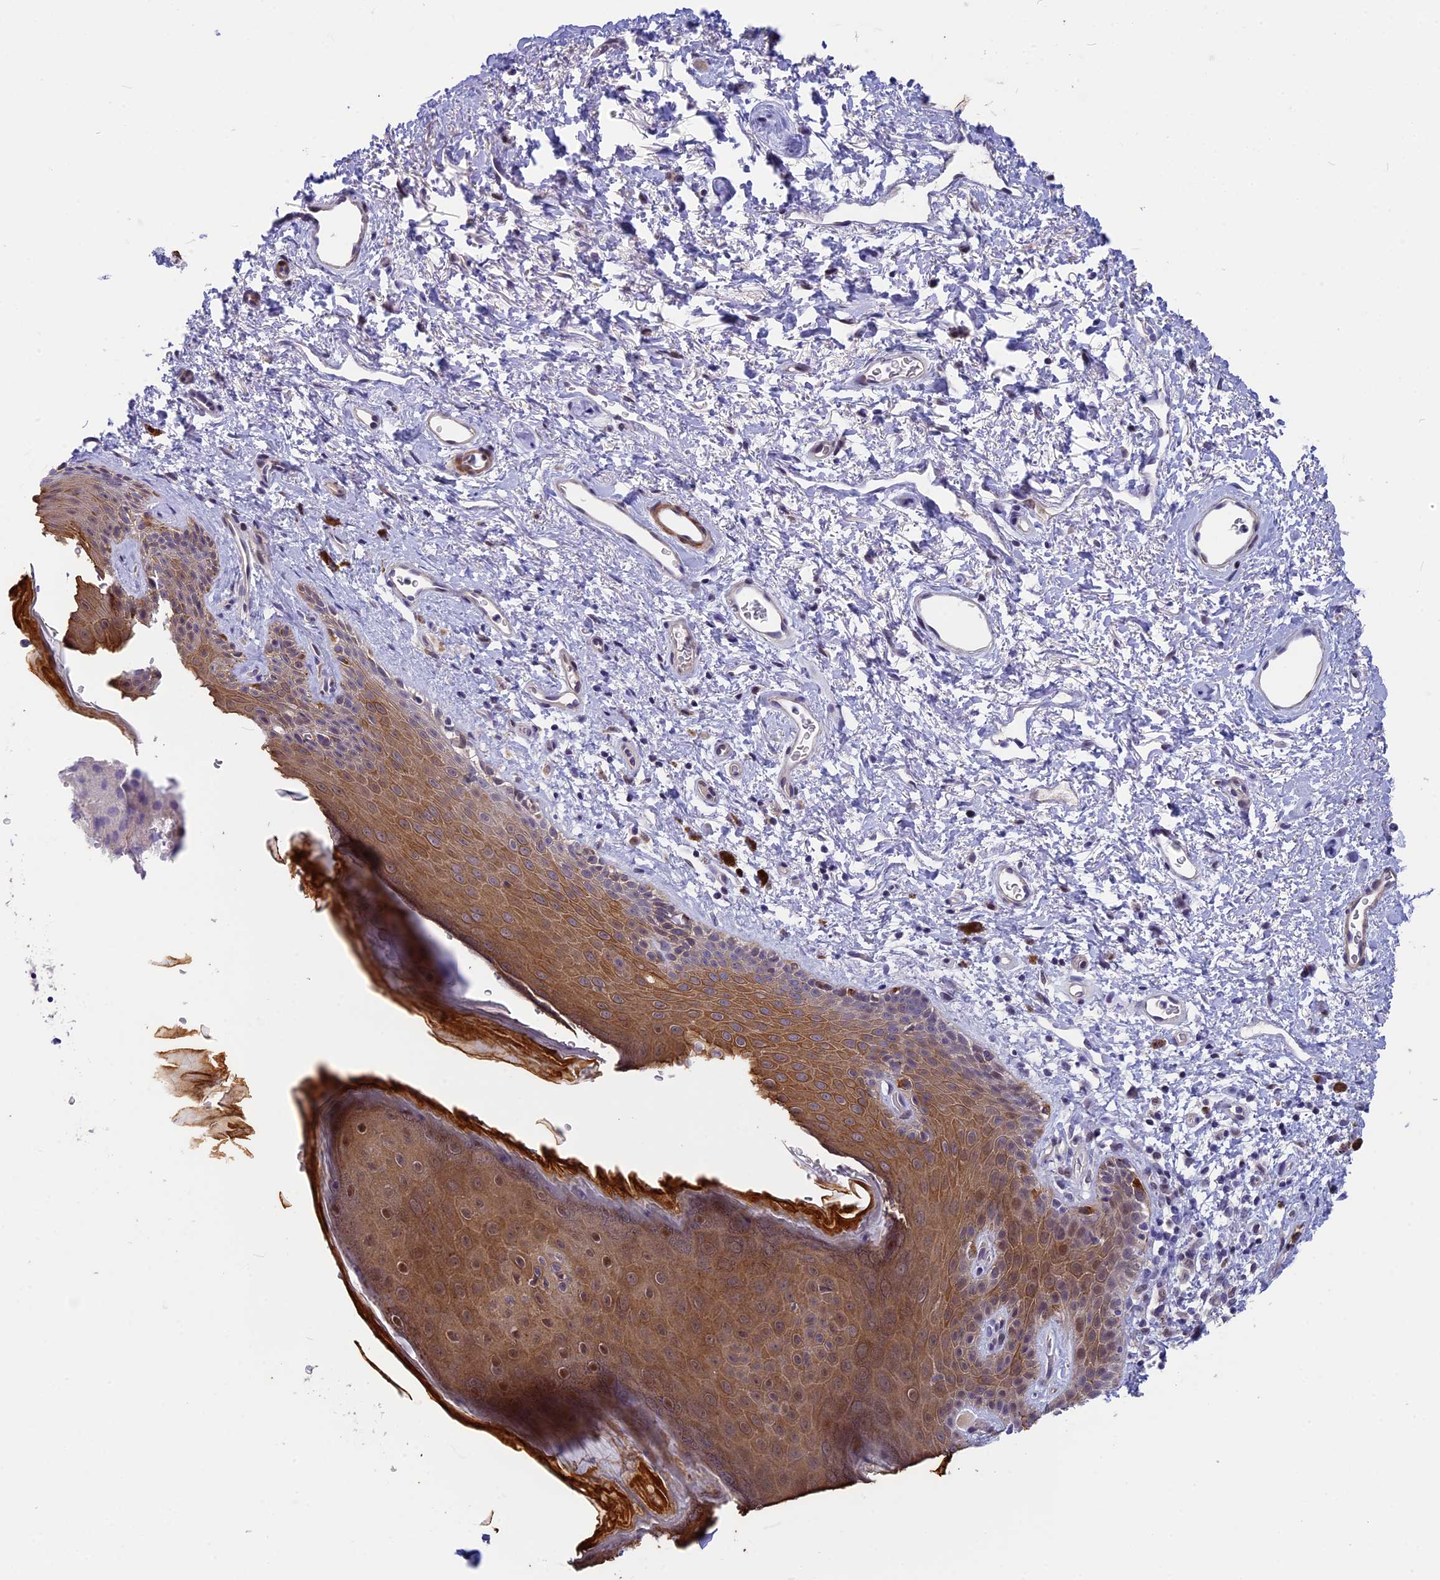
{"staining": {"intensity": "strong", "quantity": "25%-75%", "location": "cytoplasmic/membranous"}, "tissue": "skin", "cell_type": "Epidermal cells", "image_type": "normal", "snomed": [{"axis": "morphology", "description": "Normal tissue, NOS"}, {"axis": "topography", "description": "Anal"}], "caption": "Skin stained with IHC displays strong cytoplasmic/membranous staining in about 25%-75% of epidermal cells.", "gene": "ANKRD34B", "patient": {"sex": "female", "age": 46}}